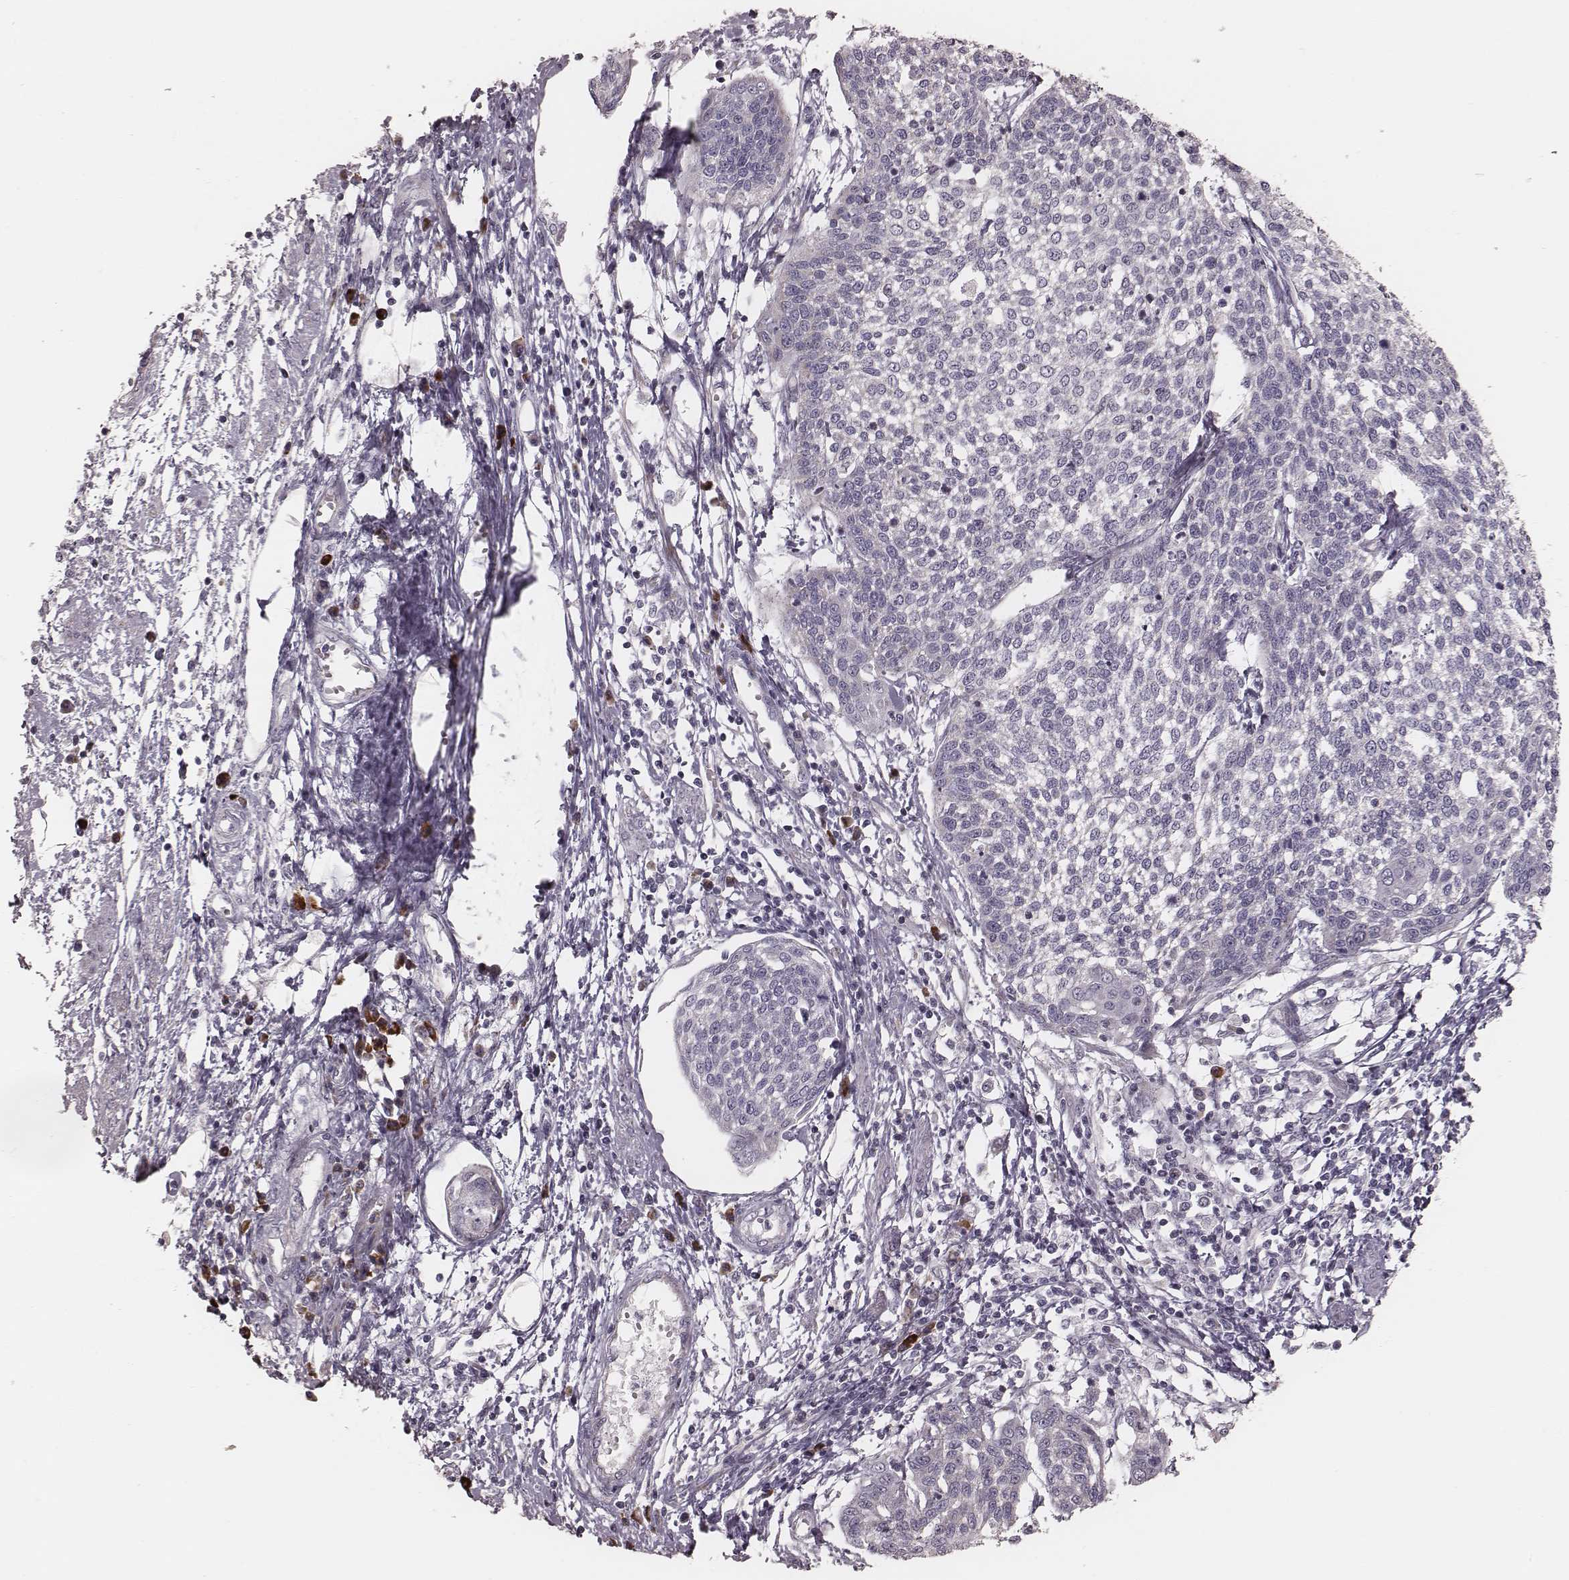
{"staining": {"intensity": "negative", "quantity": "none", "location": "none"}, "tissue": "cervical cancer", "cell_type": "Tumor cells", "image_type": "cancer", "snomed": [{"axis": "morphology", "description": "Squamous cell carcinoma, NOS"}, {"axis": "topography", "description": "Cervix"}], "caption": "Immunohistochemical staining of human squamous cell carcinoma (cervical) reveals no significant positivity in tumor cells.", "gene": "KIF5C", "patient": {"sex": "female", "age": 34}}